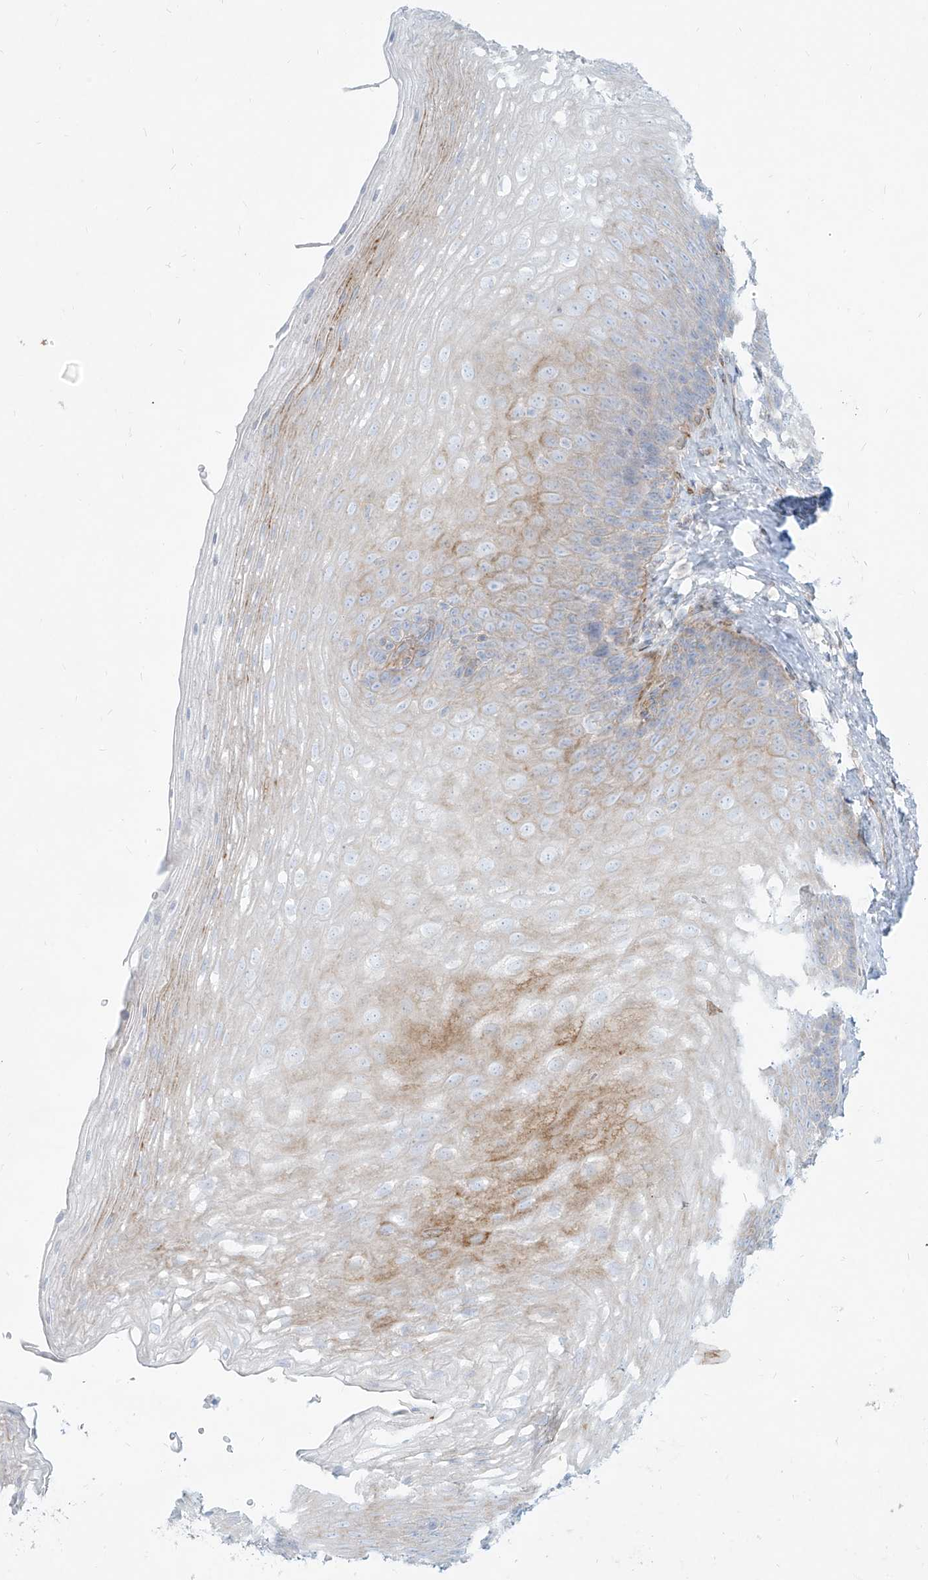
{"staining": {"intensity": "weak", "quantity": "25%-75%", "location": "cytoplasmic/membranous"}, "tissue": "esophagus", "cell_type": "Squamous epithelial cells", "image_type": "normal", "snomed": [{"axis": "morphology", "description": "Normal tissue, NOS"}, {"axis": "topography", "description": "Esophagus"}], "caption": "Esophagus stained with immunohistochemistry (IHC) reveals weak cytoplasmic/membranous expression in approximately 25%-75% of squamous epithelial cells. (brown staining indicates protein expression, while blue staining denotes nuclei).", "gene": "MTX2", "patient": {"sex": "female", "age": 66}}